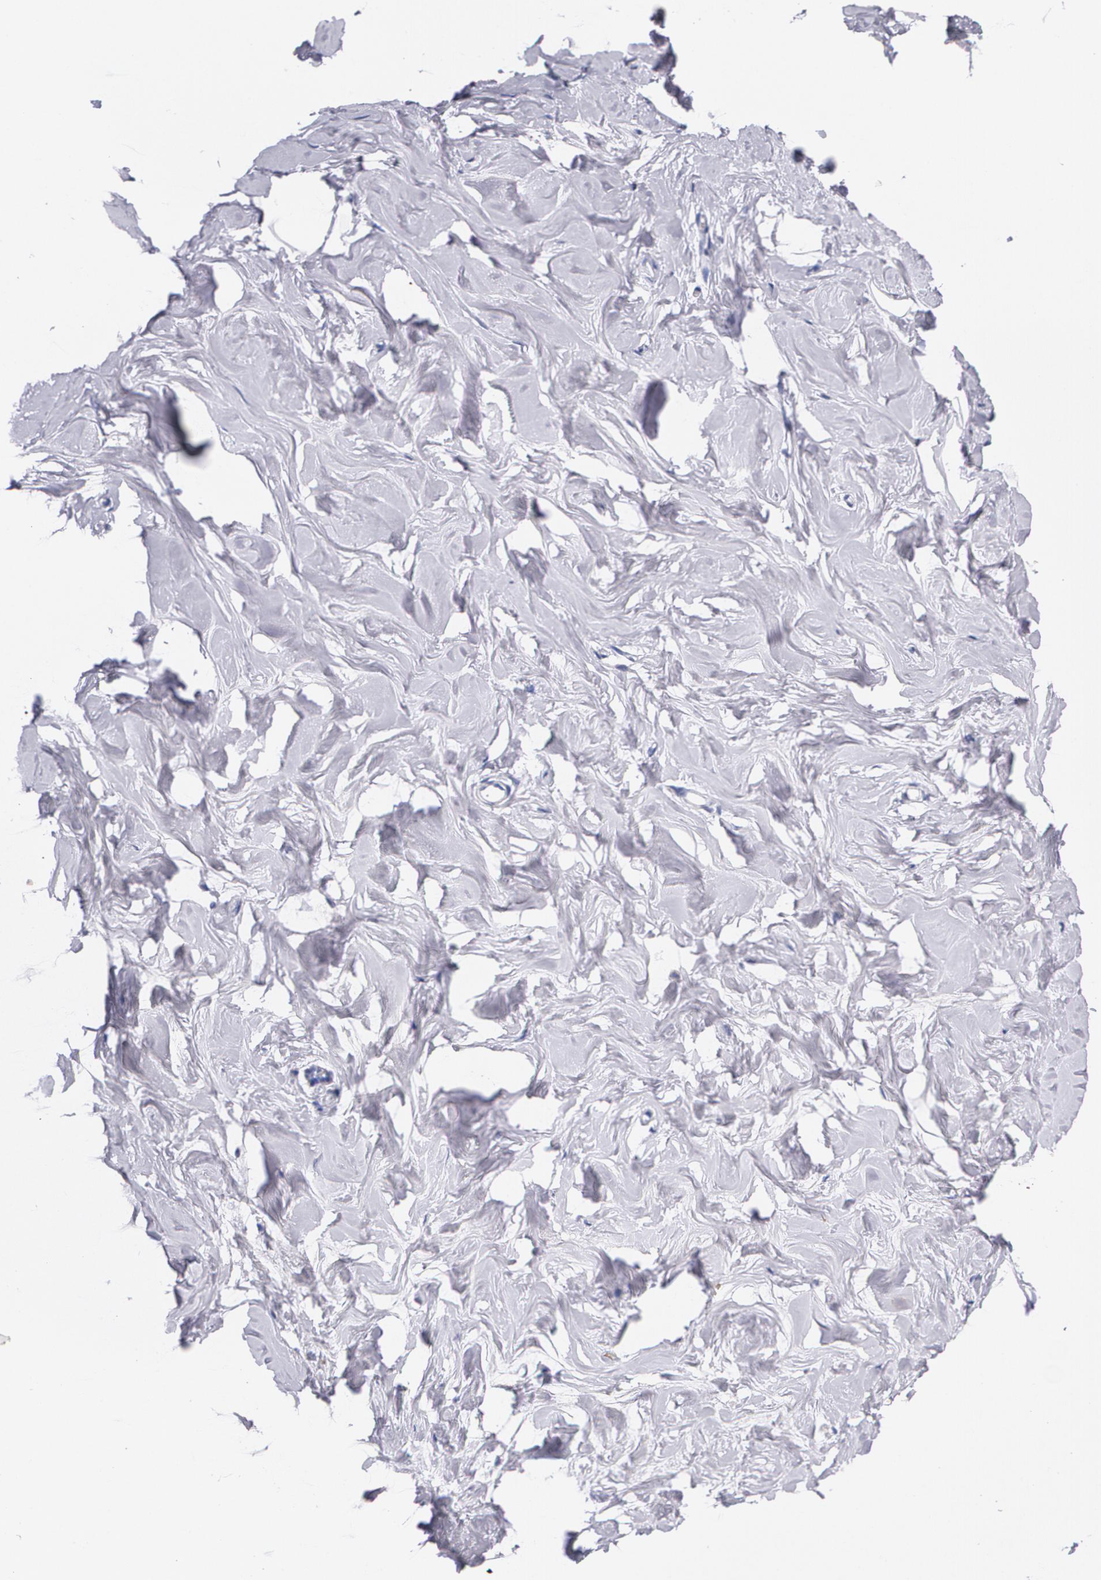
{"staining": {"intensity": "negative", "quantity": "none", "location": "none"}, "tissue": "breast", "cell_type": "Adipocytes", "image_type": "normal", "snomed": [{"axis": "morphology", "description": "Normal tissue, NOS"}, {"axis": "topography", "description": "Breast"}], "caption": "The immunohistochemistry (IHC) photomicrograph has no significant staining in adipocytes of breast. (DAB immunohistochemistry visualized using brightfield microscopy, high magnification).", "gene": "HMMR", "patient": {"sex": "female", "age": 23}}